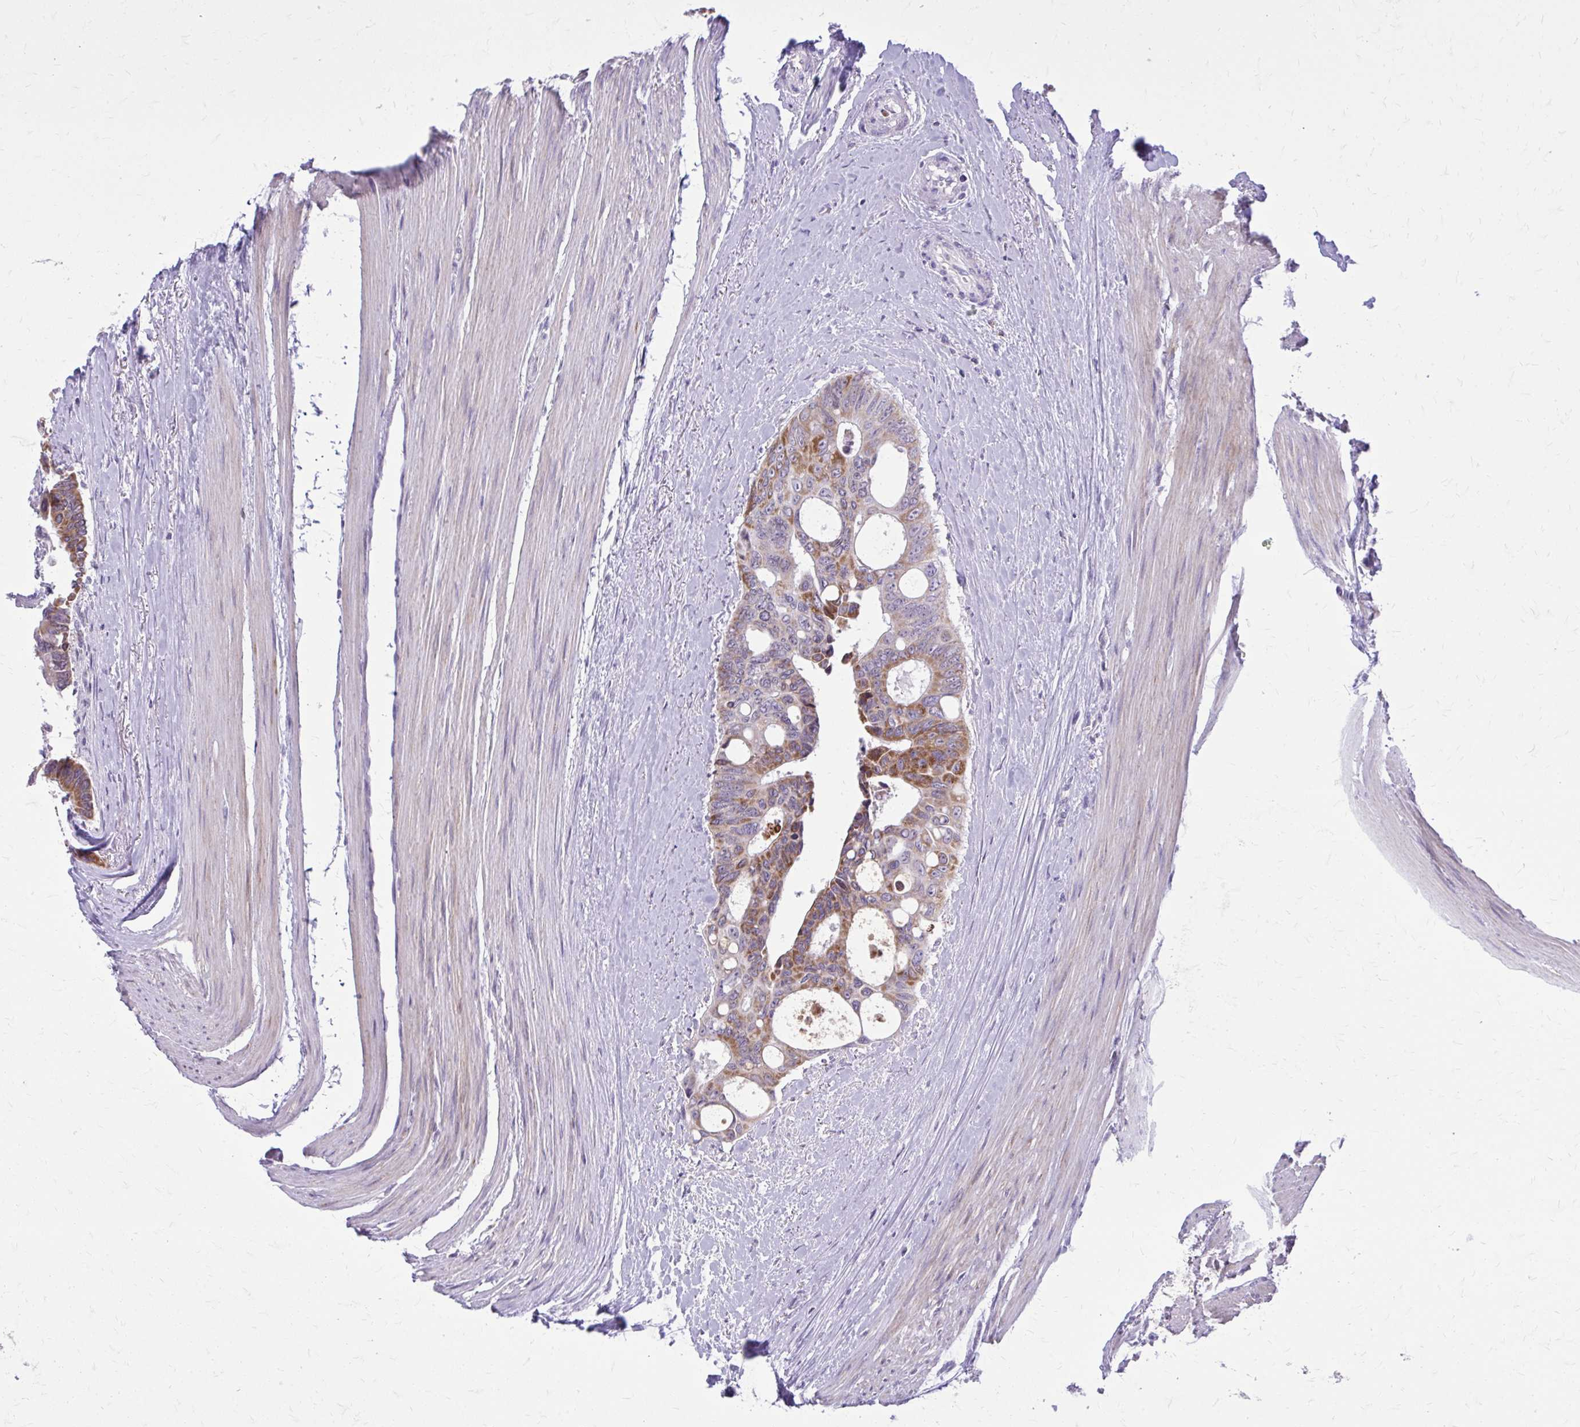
{"staining": {"intensity": "strong", "quantity": "25%-75%", "location": "cytoplasmic/membranous"}, "tissue": "colorectal cancer", "cell_type": "Tumor cells", "image_type": "cancer", "snomed": [{"axis": "morphology", "description": "Adenocarcinoma, NOS"}, {"axis": "topography", "description": "Rectum"}], "caption": "Protein expression analysis of colorectal cancer displays strong cytoplasmic/membranous staining in approximately 25%-75% of tumor cells. (brown staining indicates protein expression, while blue staining denotes nuclei).", "gene": "RPS6KA2", "patient": {"sex": "male", "age": 76}}